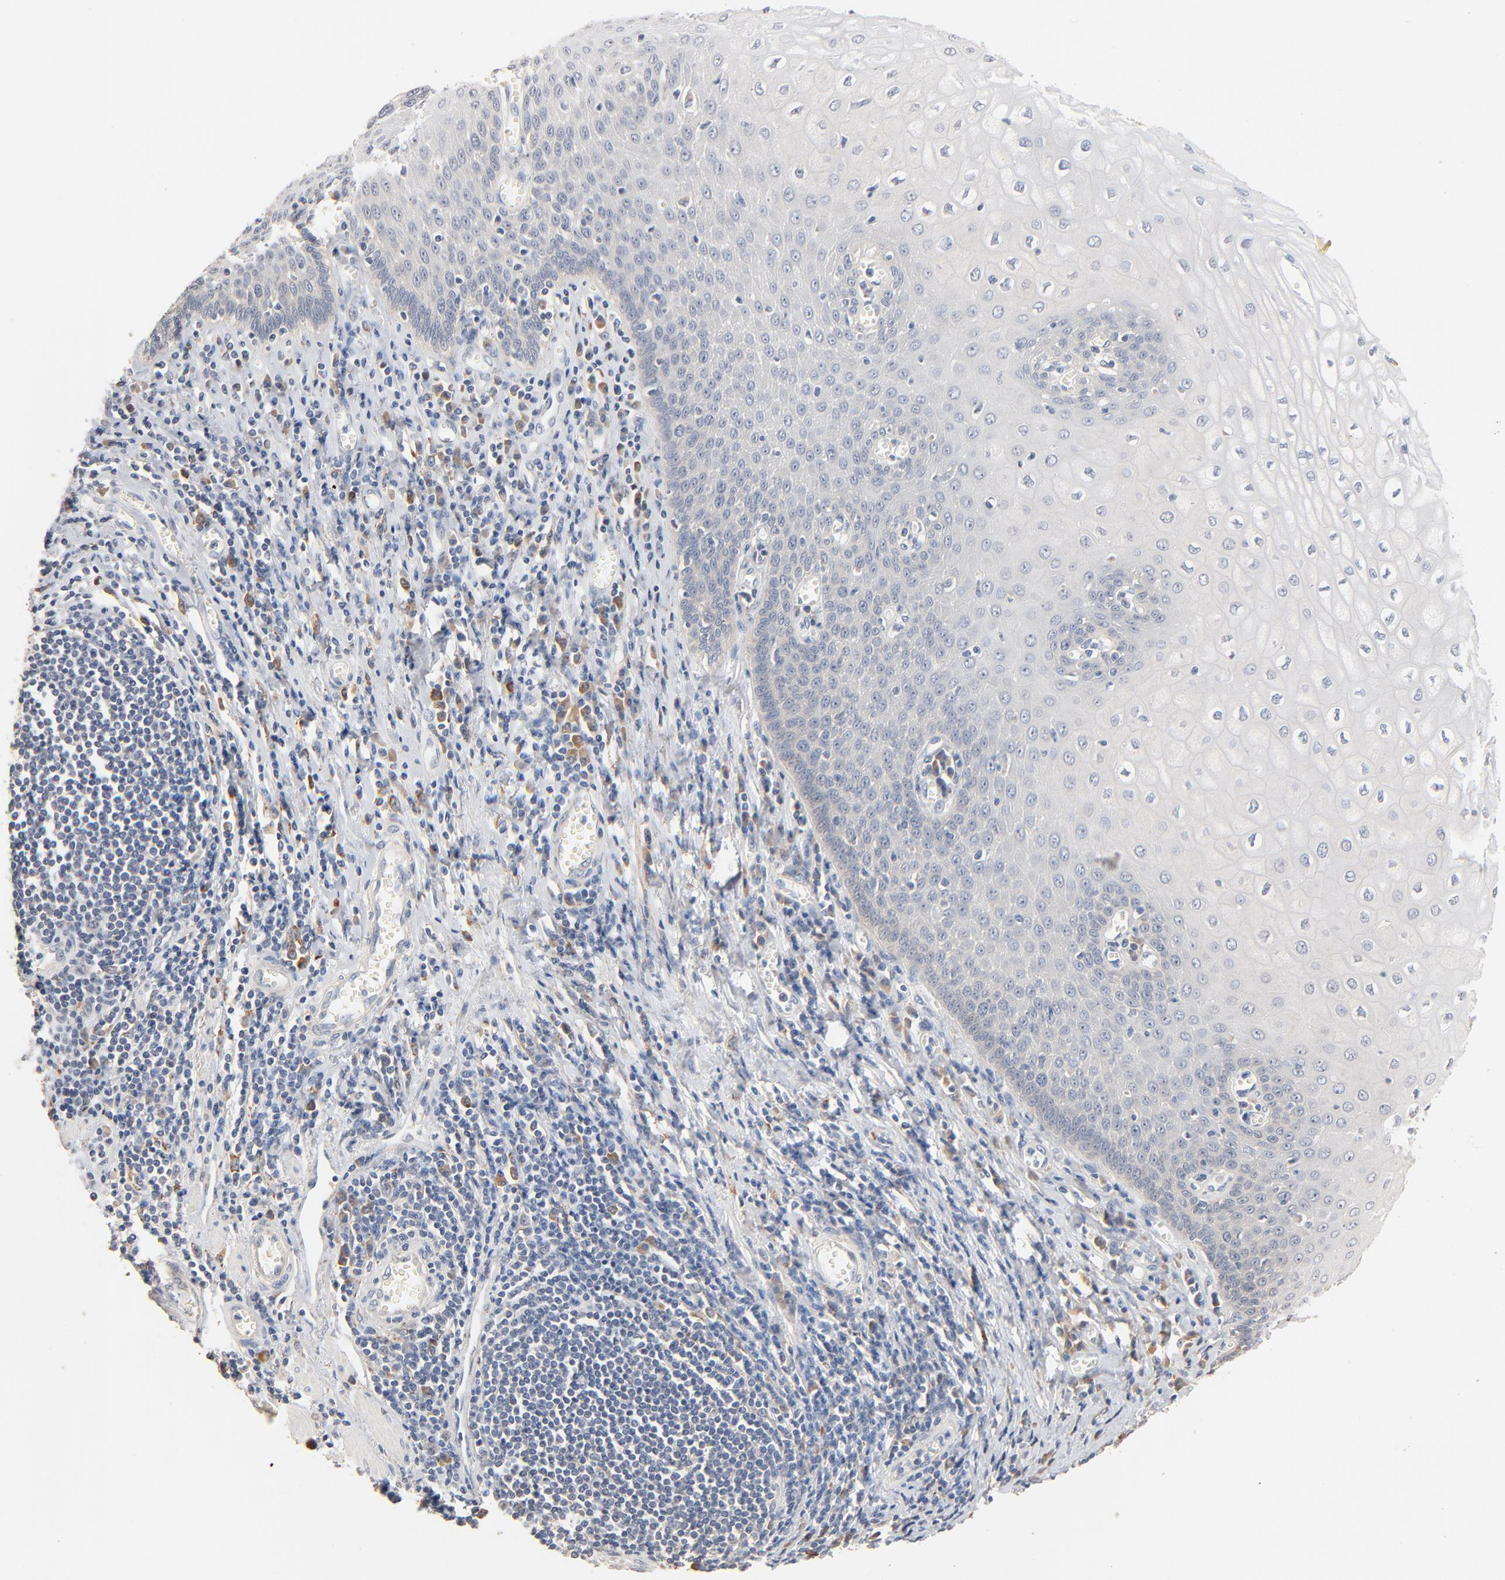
{"staining": {"intensity": "negative", "quantity": "none", "location": "none"}, "tissue": "esophagus", "cell_type": "Squamous epithelial cells", "image_type": "normal", "snomed": [{"axis": "morphology", "description": "Normal tissue, NOS"}, {"axis": "morphology", "description": "Squamous cell carcinoma, NOS"}, {"axis": "topography", "description": "Esophagus"}], "caption": "An immunohistochemistry (IHC) image of benign esophagus is shown. There is no staining in squamous epithelial cells of esophagus. (DAB (3,3'-diaminobenzidine) immunohistochemistry (IHC) visualized using brightfield microscopy, high magnification).", "gene": "ZDHHC8", "patient": {"sex": "male", "age": 65}}